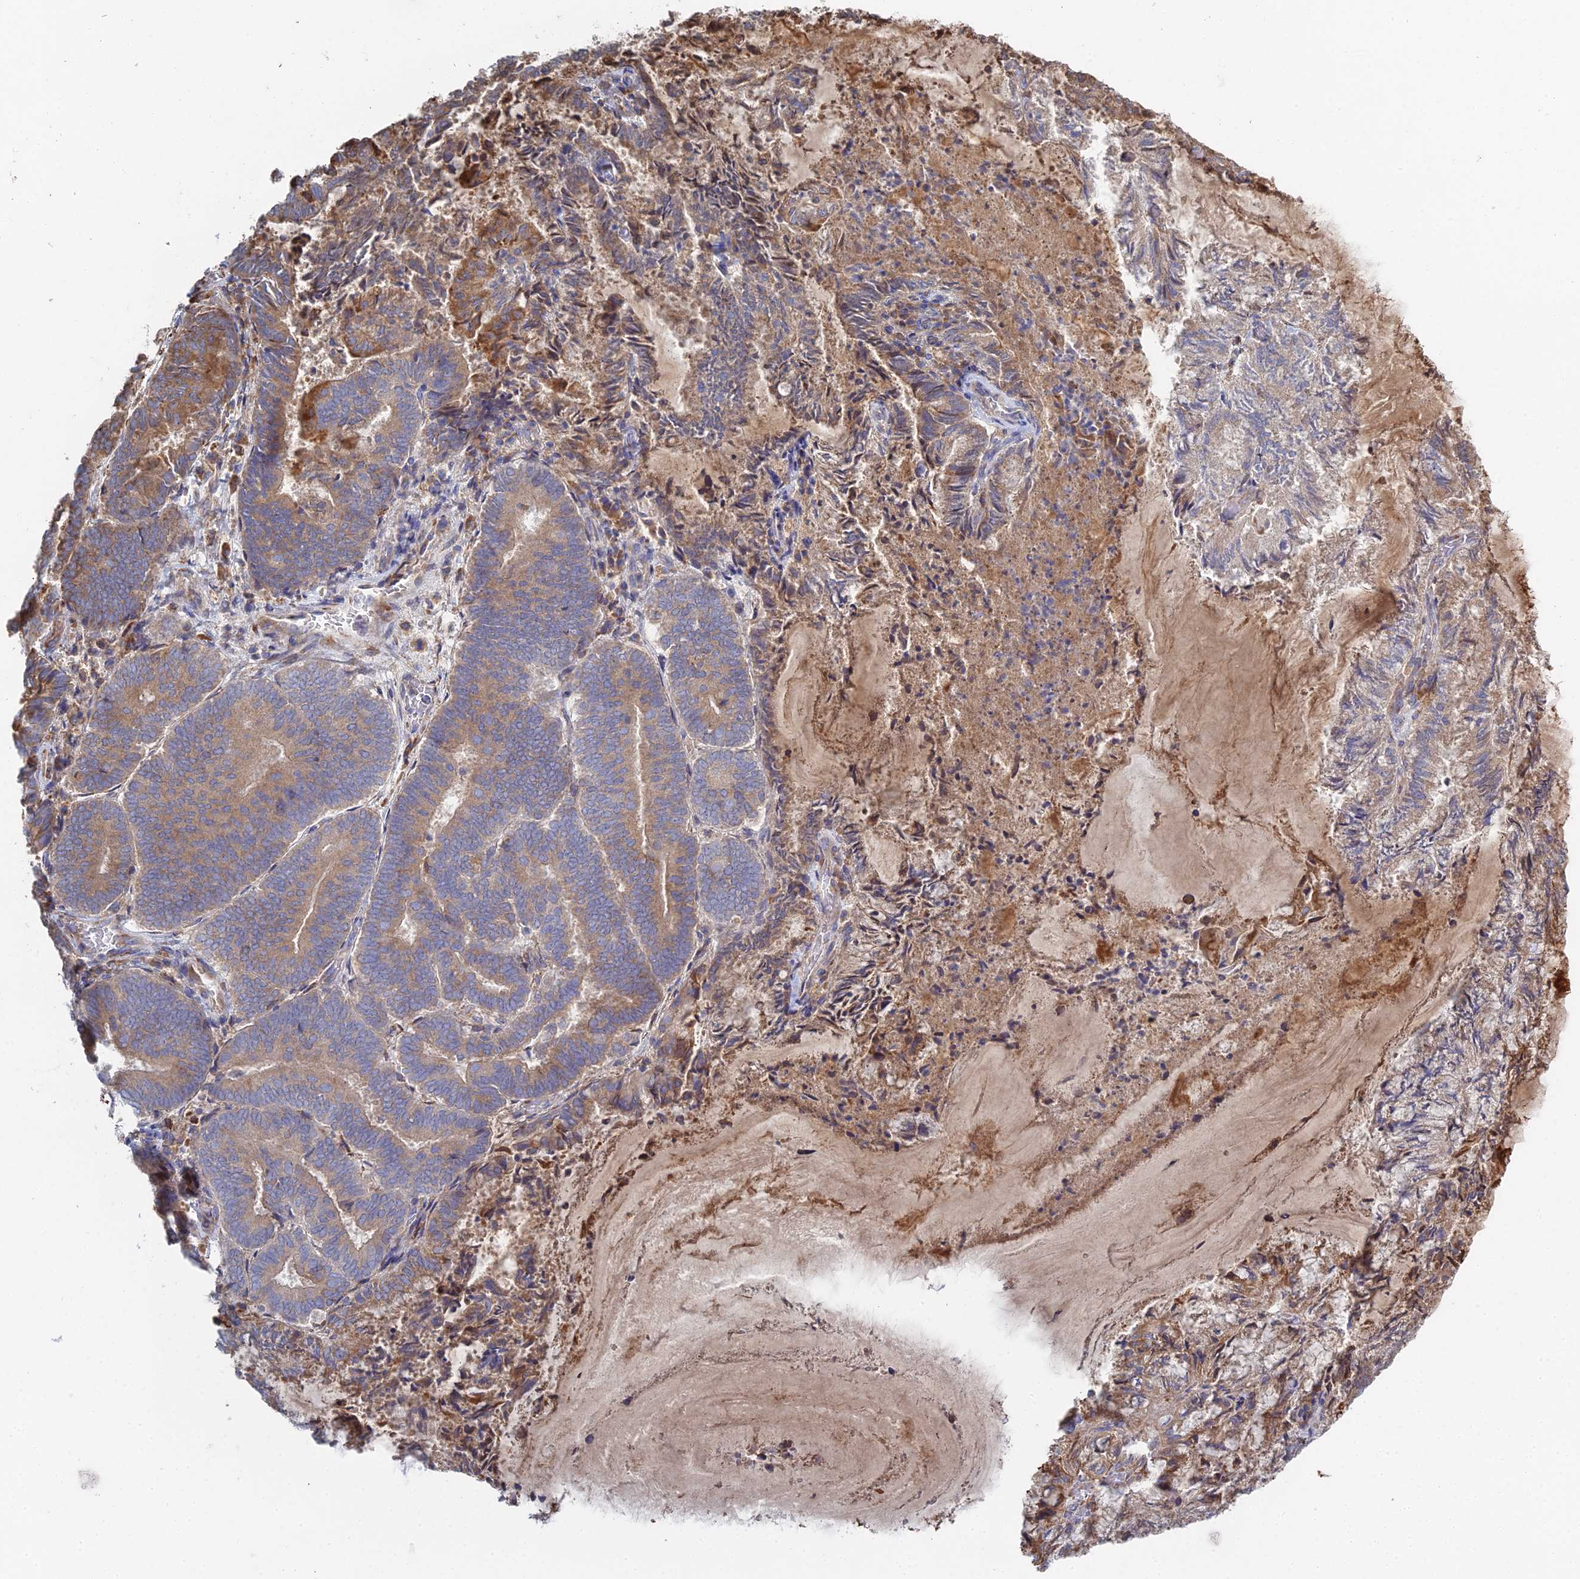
{"staining": {"intensity": "moderate", "quantity": "25%-75%", "location": "cytoplasmic/membranous"}, "tissue": "endometrial cancer", "cell_type": "Tumor cells", "image_type": "cancer", "snomed": [{"axis": "morphology", "description": "Adenocarcinoma, NOS"}, {"axis": "topography", "description": "Endometrium"}], "caption": "Immunohistochemistry (IHC) (DAB) staining of endometrial cancer reveals moderate cytoplasmic/membranous protein positivity in approximately 25%-75% of tumor cells. Immunohistochemistry (IHC) stains the protein of interest in brown and the nuclei are stained blue.", "gene": "TRAPPC6A", "patient": {"sex": "female", "age": 80}}